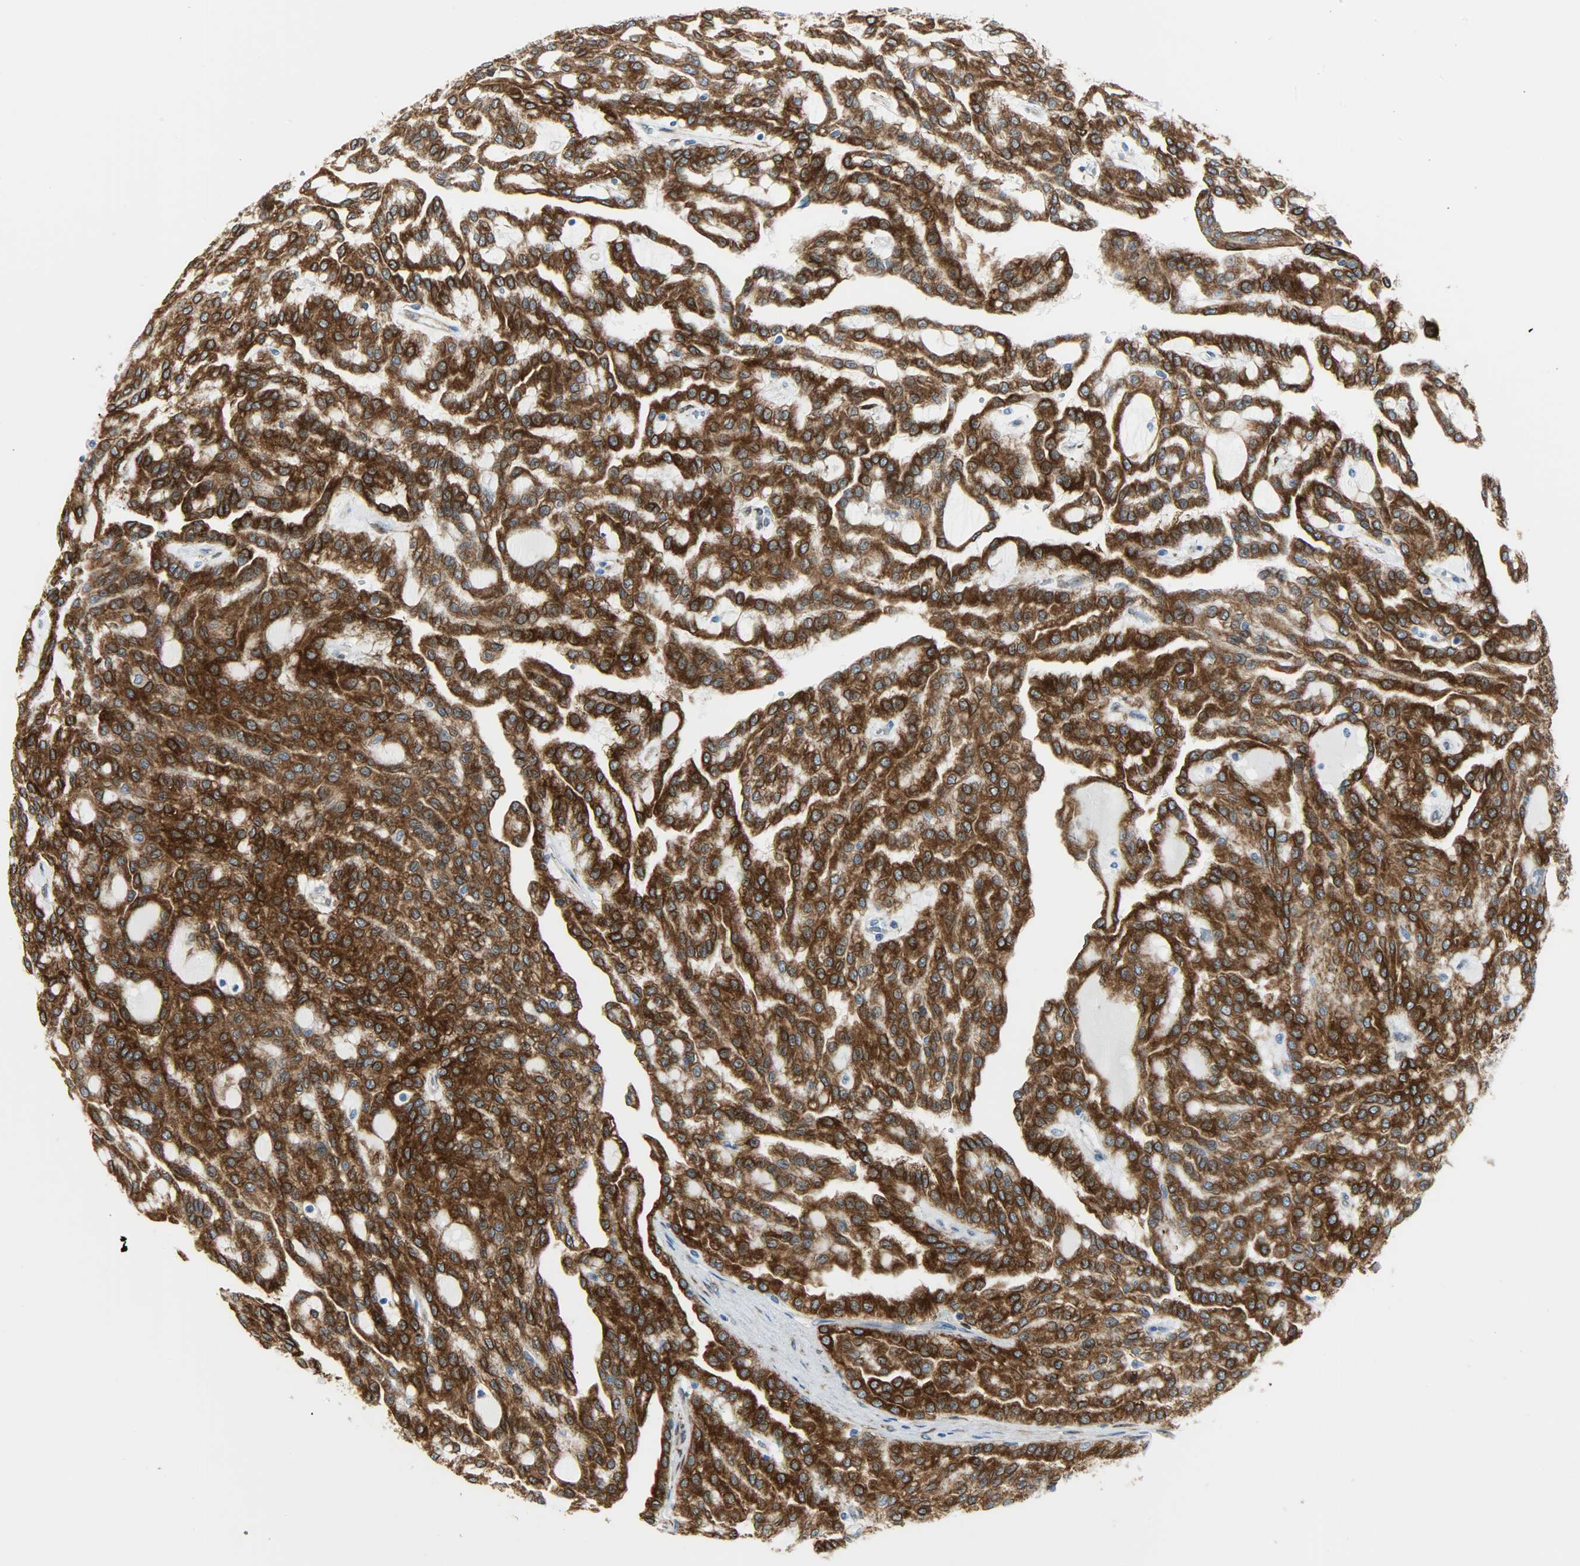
{"staining": {"intensity": "strong", "quantity": ">75%", "location": "cytoplasmic/membranous"}, "tissue": "renal cancer", "cell_type": "Tumor cells", "image_type": "cancer", "snomed": [{"axis": "morphology", "description": "Adenocarcinoma, NOS"}, {"axis": "topography", "description": "Kidney"}], "caption": "Human renal adenocarcinoma stained with a brown dye displays strong cytoplasmic/membranous positive expression in approximately >75% of tumor cells.", "gene": "PKD2", "patient": {"sex": "male", "age": 63}}